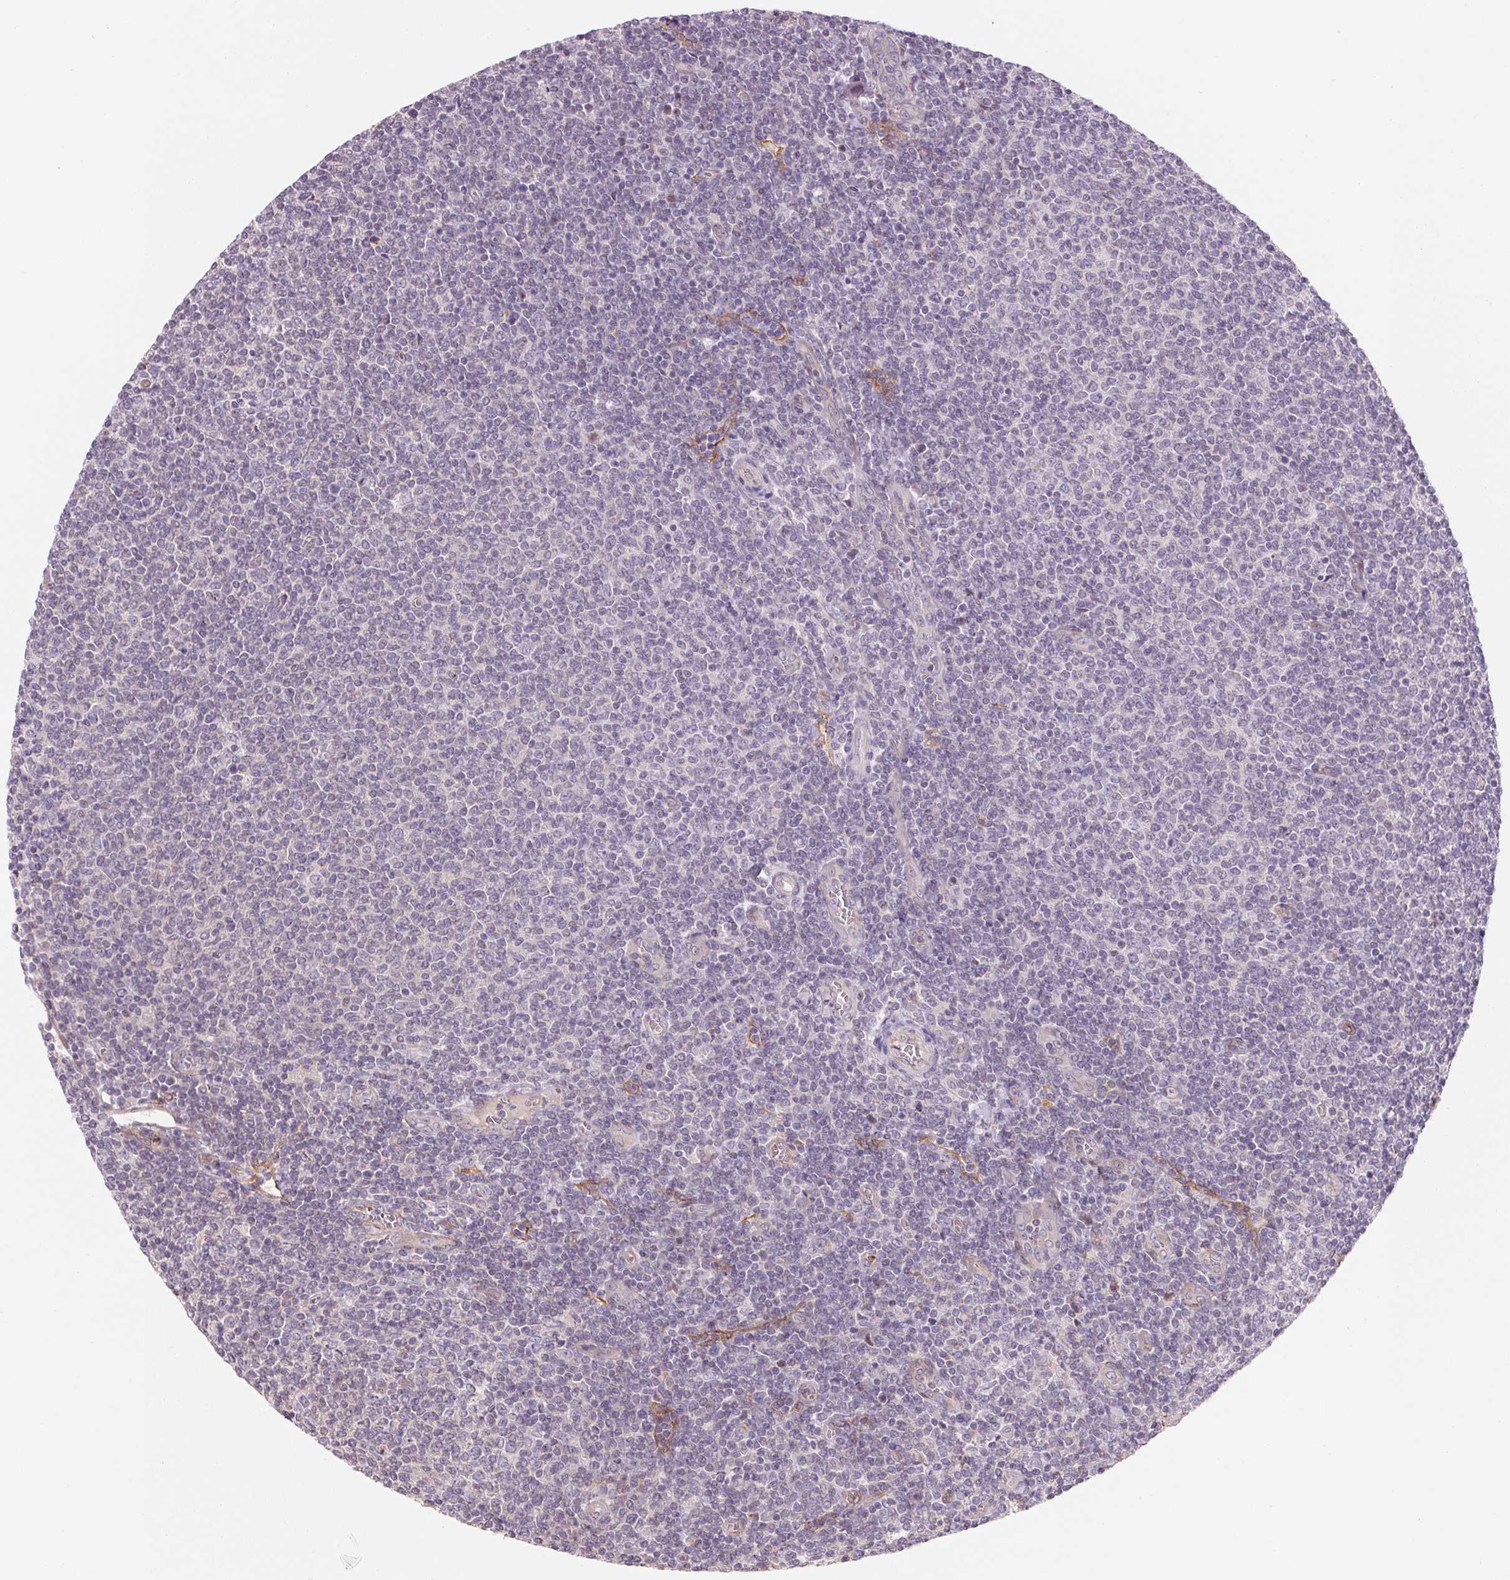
{"staining": {"intensity": "negative", "quantity": "none", "location": "none"}, "tissue": "lymphoma", "cell_type": "Tumor cells", "image_type": "cancer", "snomed": [{"axis": "morphology", "description": "Malignant lymphoma, non-Hodgkin's type, Low grade"}, {"axis": "topography", "description": "Lymph node"}], "caption": "Lymphoma was stained to show a protein in brown. There is no significant positivity in tumor cells. Nuclei are stained in blue.", "gene": "ANKRD13B", "patient": {"sex": "male", "age": 52}}